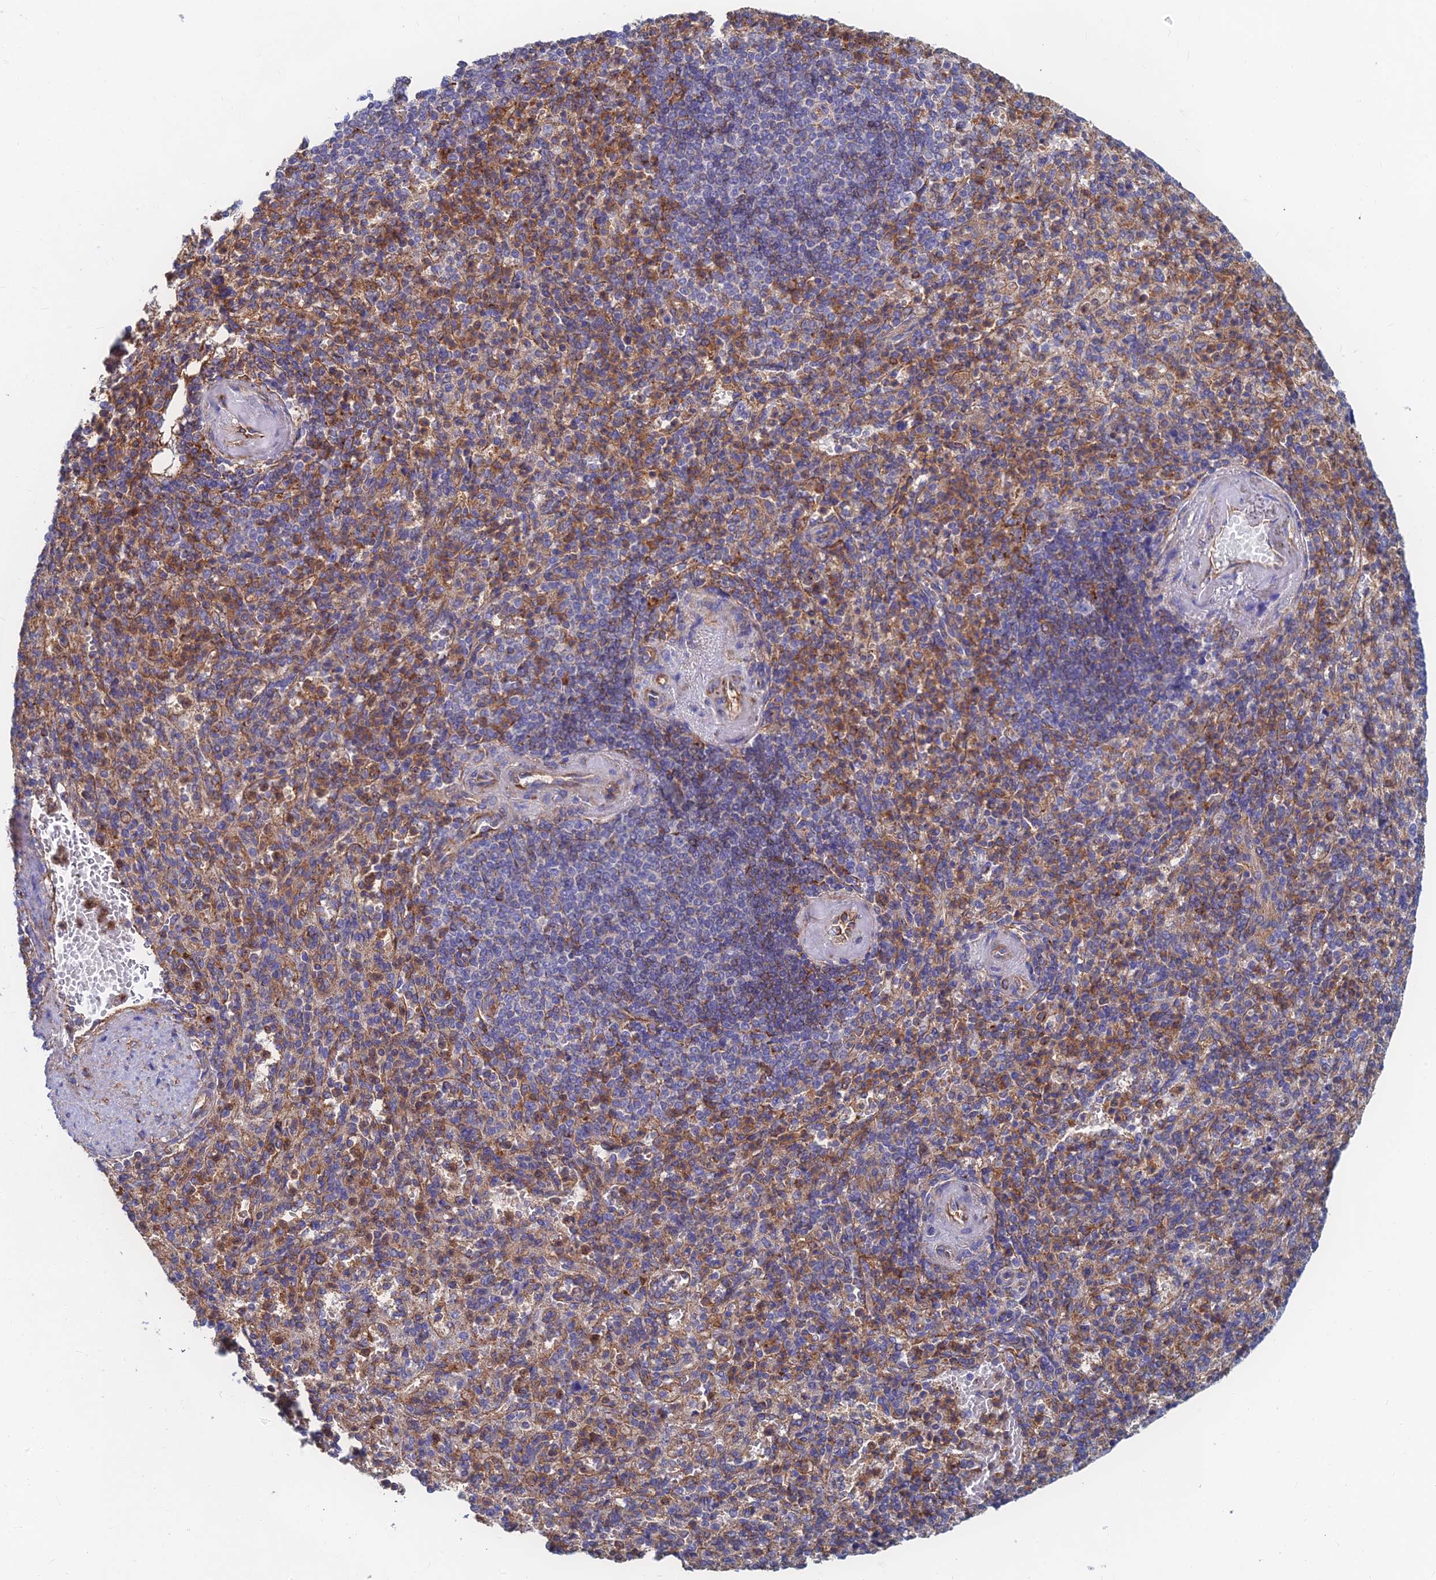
{"staining": {"intensity": "moderate", "quantity": "25%-75%", "location": "cytoplasmic/membranous"}, "tissue": "spleen", "cell_type": "Cells in red pulp", "image_type": "normal", "snomed": [{"axis": "morphology", "description": "Normal tissue, NOS"}, {"axis": "topography", "description": "Spleen"}], "caption": "Protein positivity by immunohistochemistry demonstrates moderate cytoplasmic/membranous staining in approximately 25%-75% of cells in red pulp in normal spleen.", "gene": "FFAR3", "patient": {"sex": "female", "age": 74}}